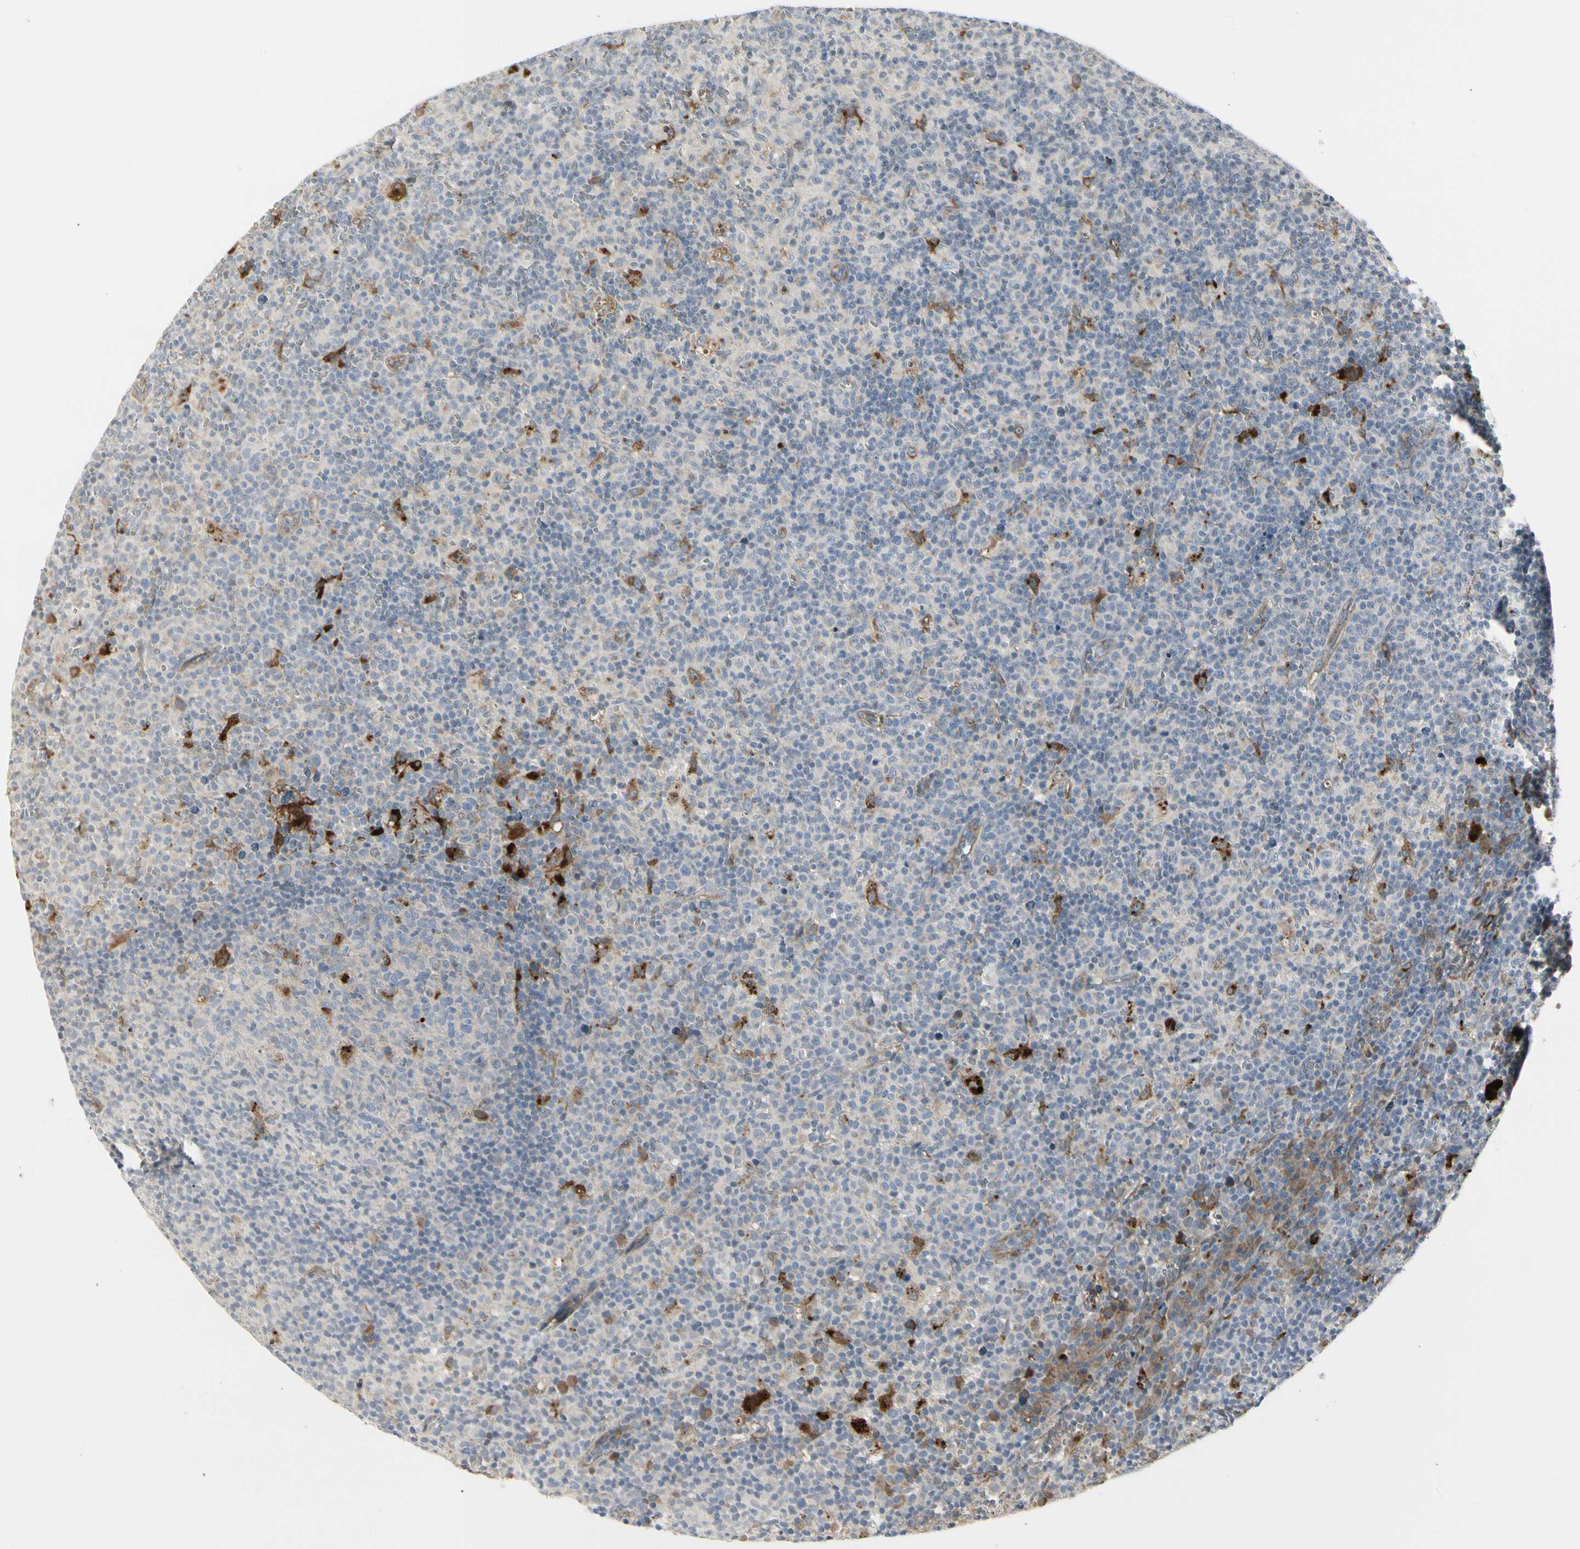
{"staining": {"intensity": "strong", "quantity": "<25%", "location": "cytoplasmic/membranous"}, "tissue": "lymph node", "cell_type": "Germinal center cells", "image_type": "normal", "snomed": [{"axis": "morphology", "description": "Normal tissue, NOS"}, {"axis": "morphology", "description": "Inflammation, NOS"}, {"axis": "topography", "description": "Lymph node"}], "caption": "Benign lymph node was stained to show a protein in brown. There is medium levels of strong cytoplasmic/membranous positivity in approximately <25% of germinal center cells.", "gene": "GRN", "patient": {"sex": "male", "age": 55}}